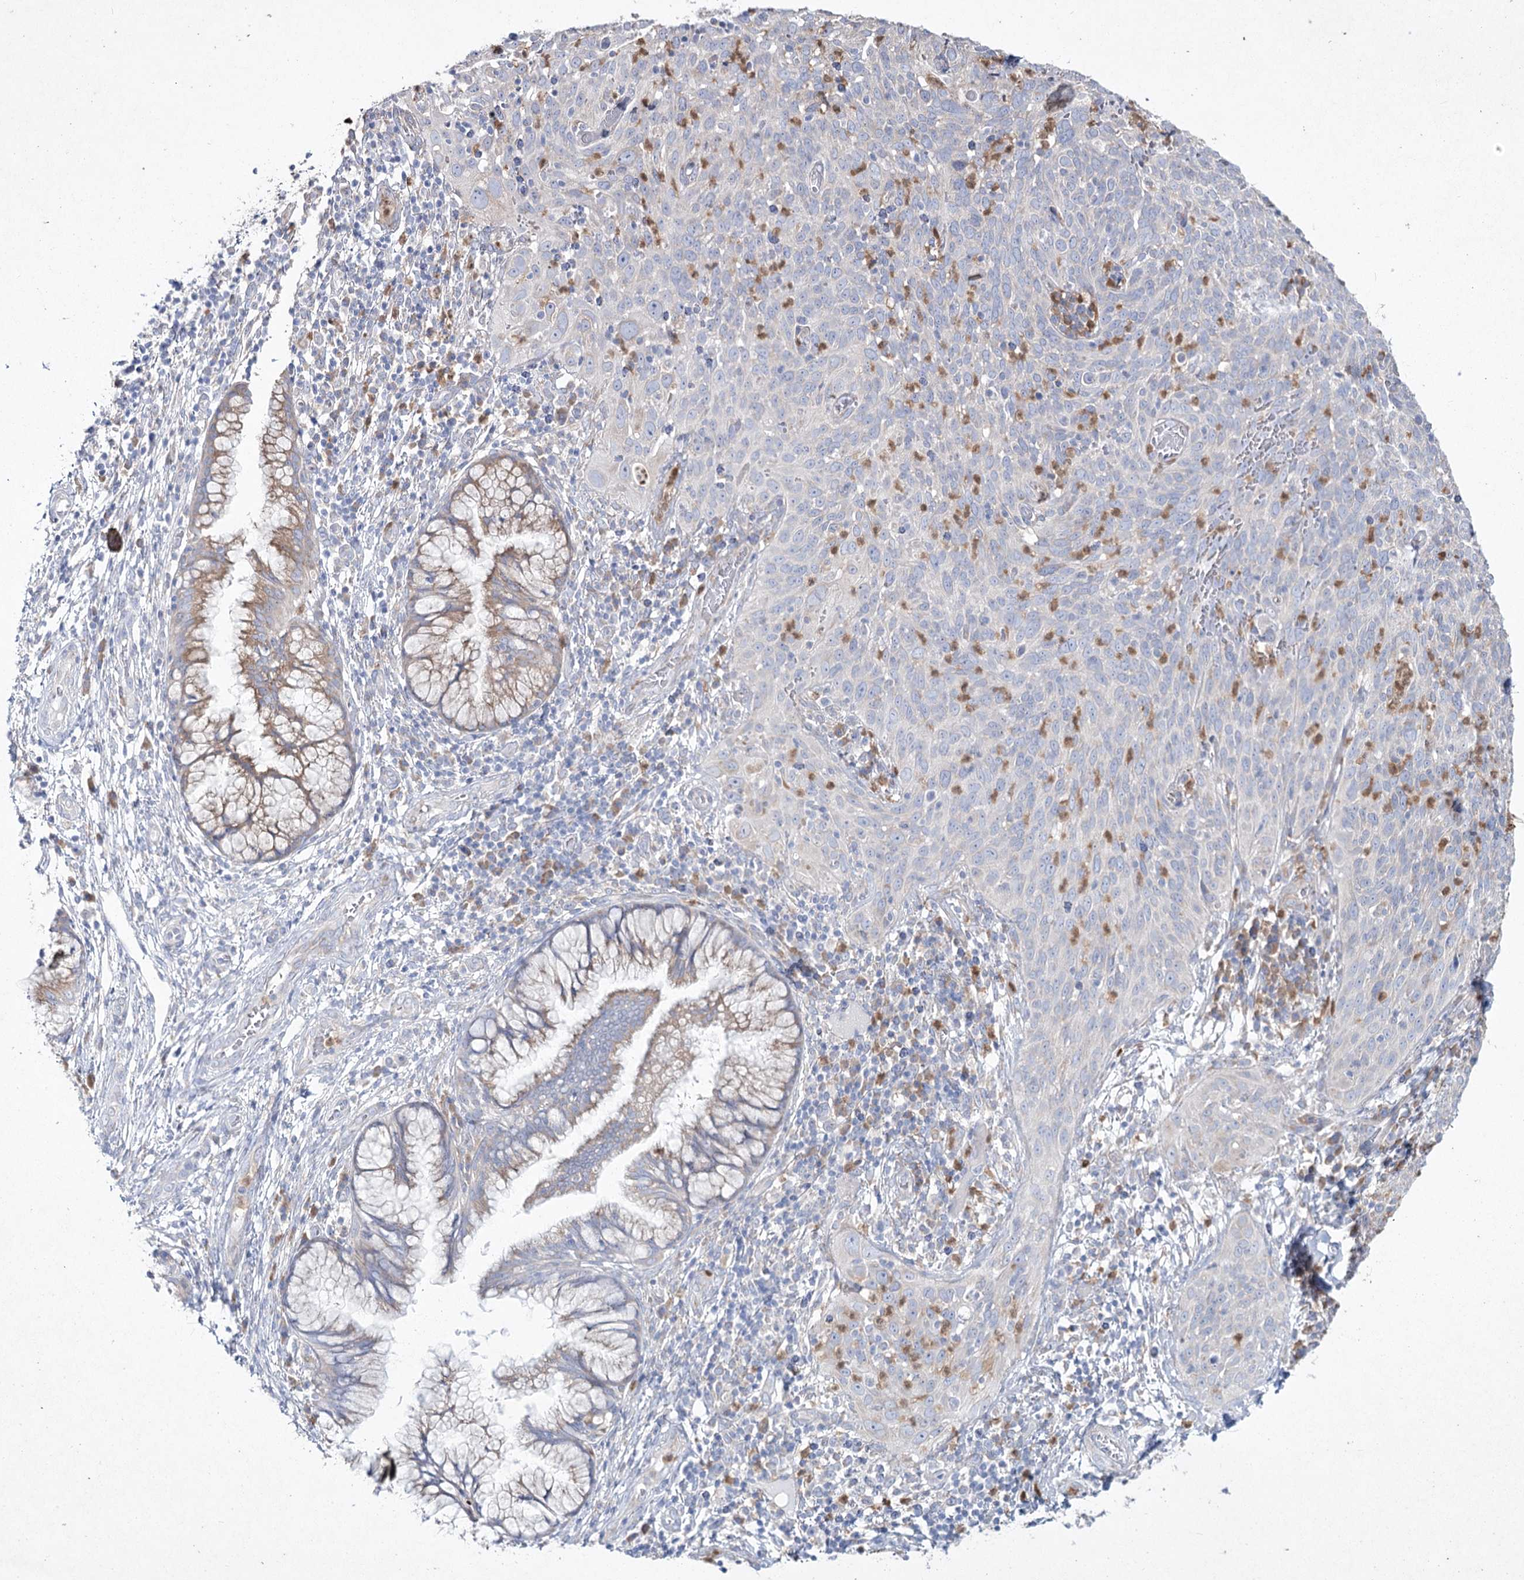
{"staining": {"intensity": "negative", "quantity": "none", "location": "none"}, "tissue": "cervical cancer", "cell_type": "Tumor cells", "image_type": "cancer", "snomed": [{"axis": "morphology", "description": "Squamous cell carcinoma, NOS"}, {"axis": "topography", "description": "Cervix"}], "caption": "IHC of human cervical cancer reveals no expression in tumor cells.", "gene": "NIPAL4", "patient": {"sex": "female", "age": 31}}